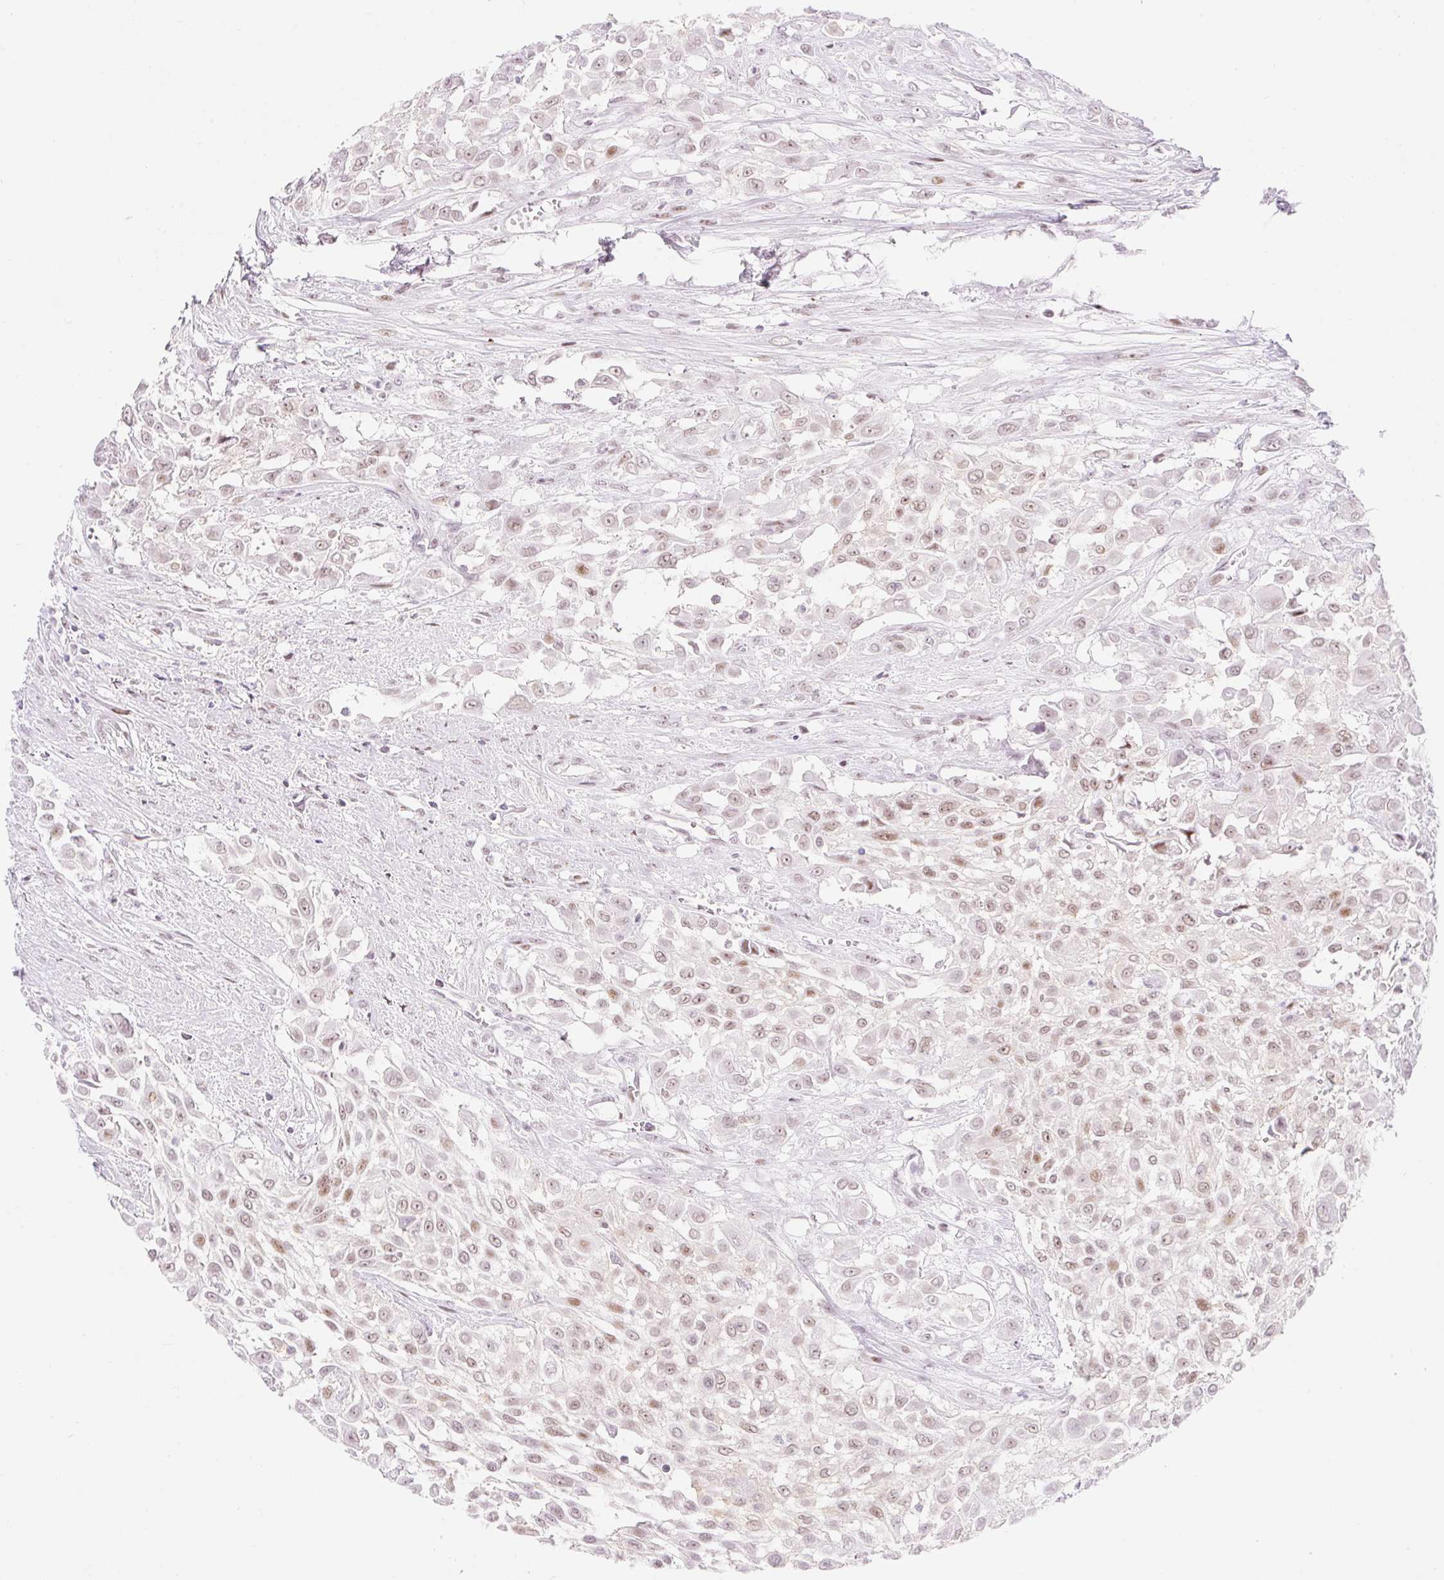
{"staining": {"intensity": "weak", "quantity": ">75%", "location": "nuclear"}, "tissue": "urothelial cancer", "cell_type": "Tumor cells", "image_type": "cancer", "snomed": [{"axis": "morphology", "description": "Urothelial carcinoma, High grade"}, {"axis": "topography", "description": "Urinary bladder"}], "caption": "Urothelial cancer was stained to show a protein in brown. There is low levels of weak nuclear staining in approximately >75% of tumor cells.", "gene": "H2BW1", "patient": {"sex": "male", "age": 57}}